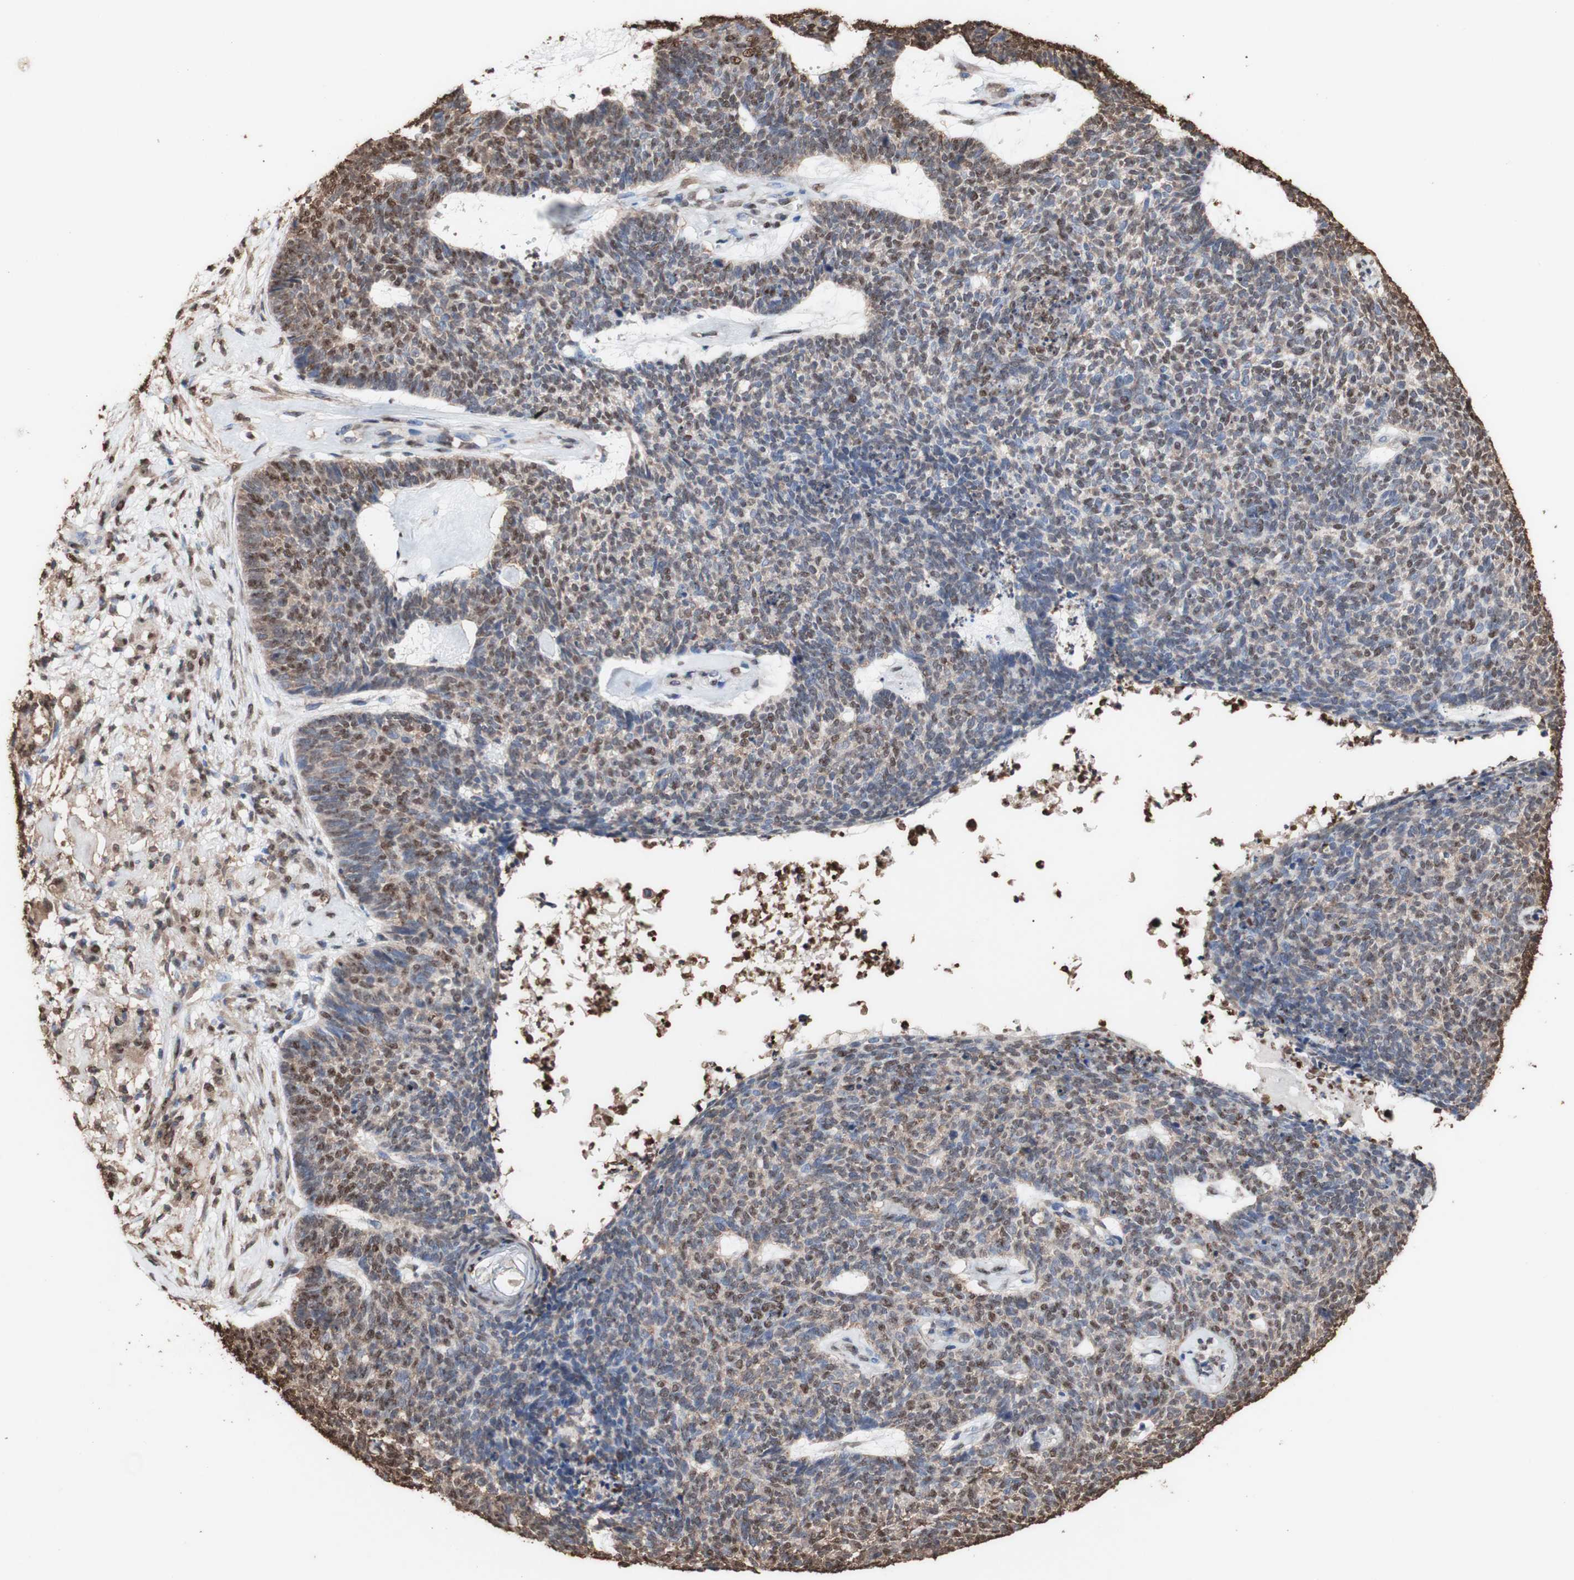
{"staining": {"intensity": "strong", "quantity": "25%-75%", "location": "cytoplasmic/membranous,nuclear"}, "tissue": "skin cancer", "cell_type": "Tumor cells", "image_type": "cancer", "snomed": [{"axis": "morphology", "description": "Basal cell carcinoma"}, {"axis": "topography", "description": "Skin"}], "caption": "The histopathology image displays staining of skin cancer, revealing strong cytoplasmic/membranous and nuclear protein positivity (brown color) within tumor cells.", "gene": "PIDD1", "patient": {"sex": "female", "age": 84}}